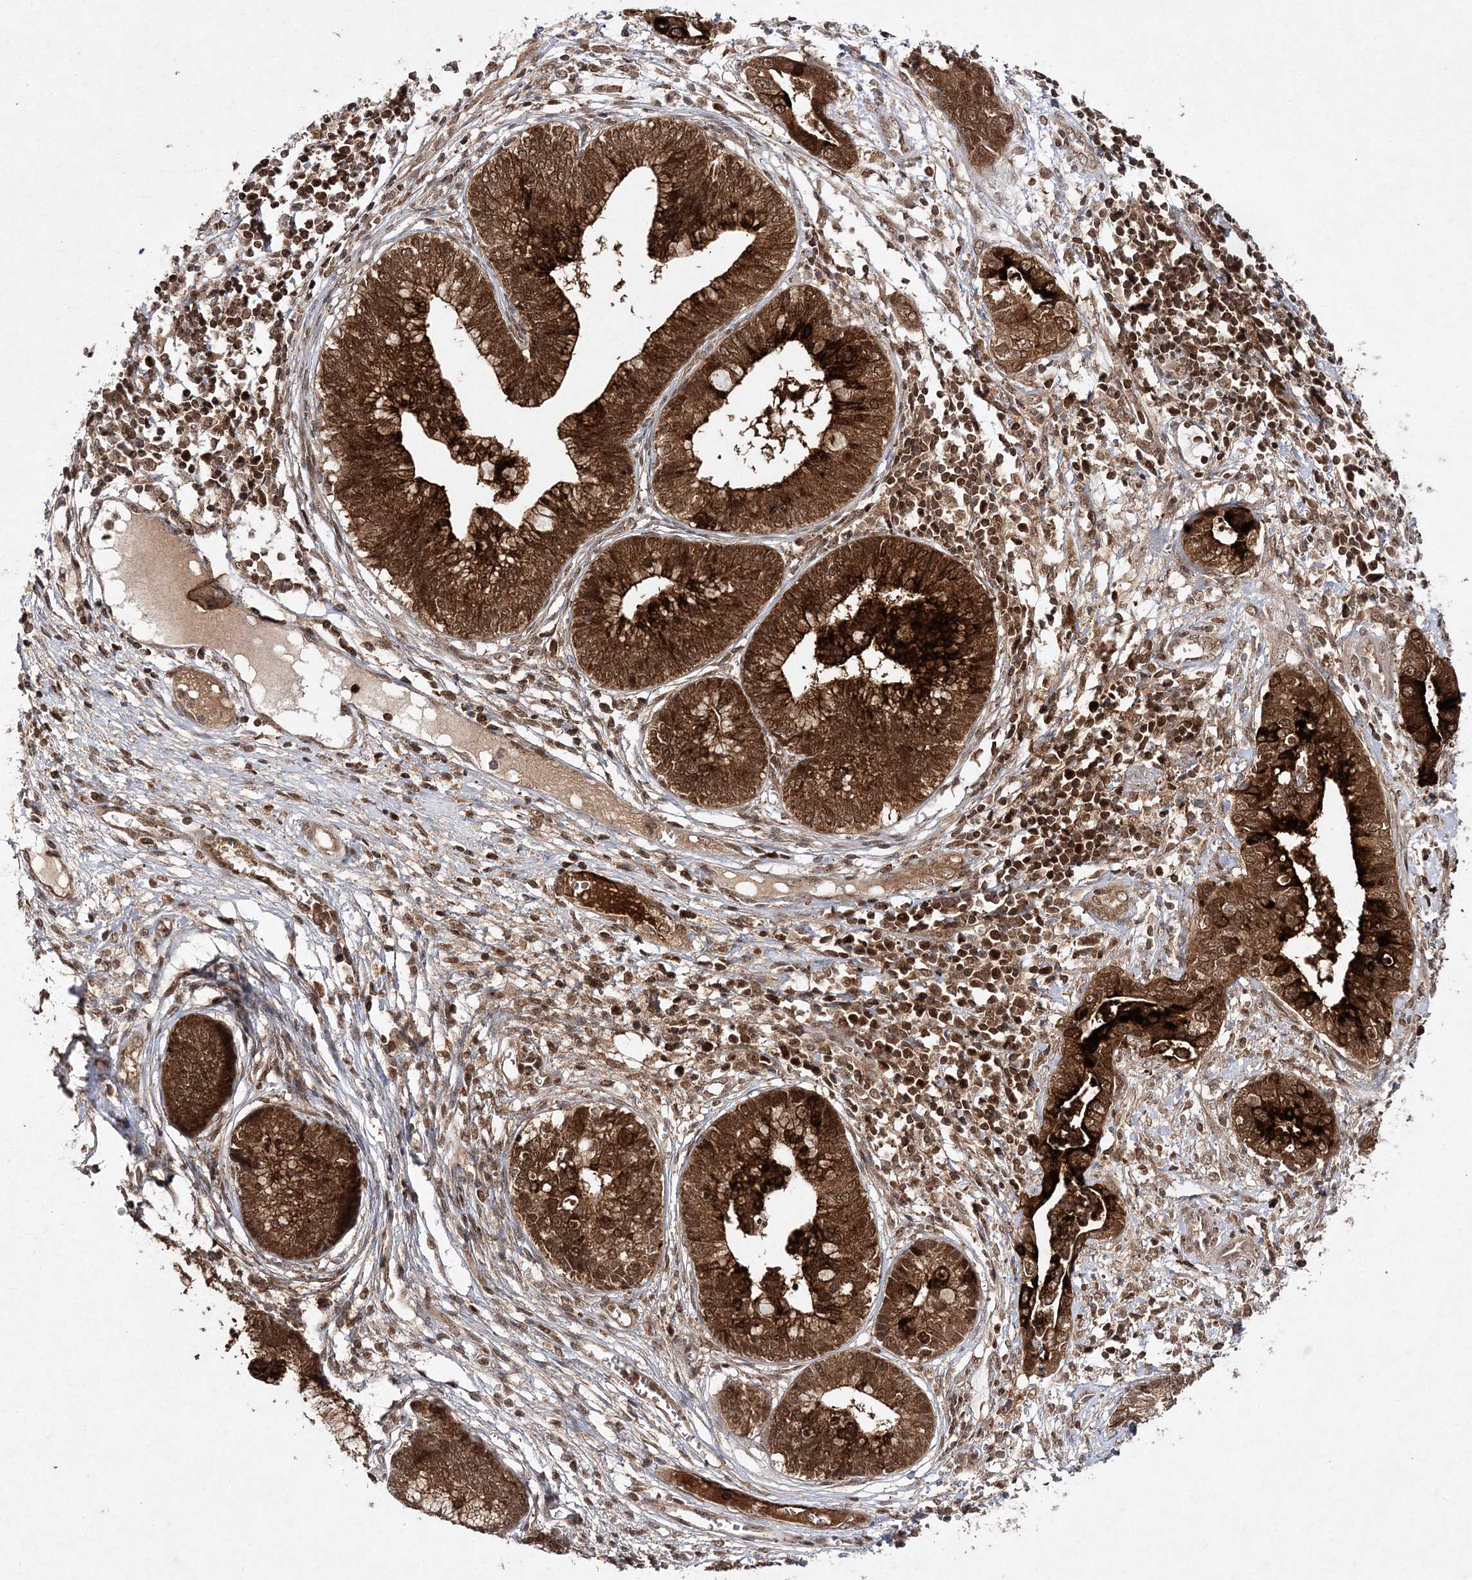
{"staining": {"intensity": "strong", "quantity": ">75%", "location": "cytoplasmic/membranous,nuclear"}, "tissue": "cervical cancer", "cell_type": "Tumor cells", "image_type": "cancer", "snomed": [{"axis": "morphology", "description": "Adenocarcinoma, NOS"}, {"axis": "topography", "description": "Cervix"}], "caption": "A photomicrograph of human cervical adenocarcinoma stained for a protein exhibits strong cytoplasmic/membranous and nuclear brown staining in tumor cells.", "gene": "NIF3L1", "patient": {"sex": "female", "age": 44}}